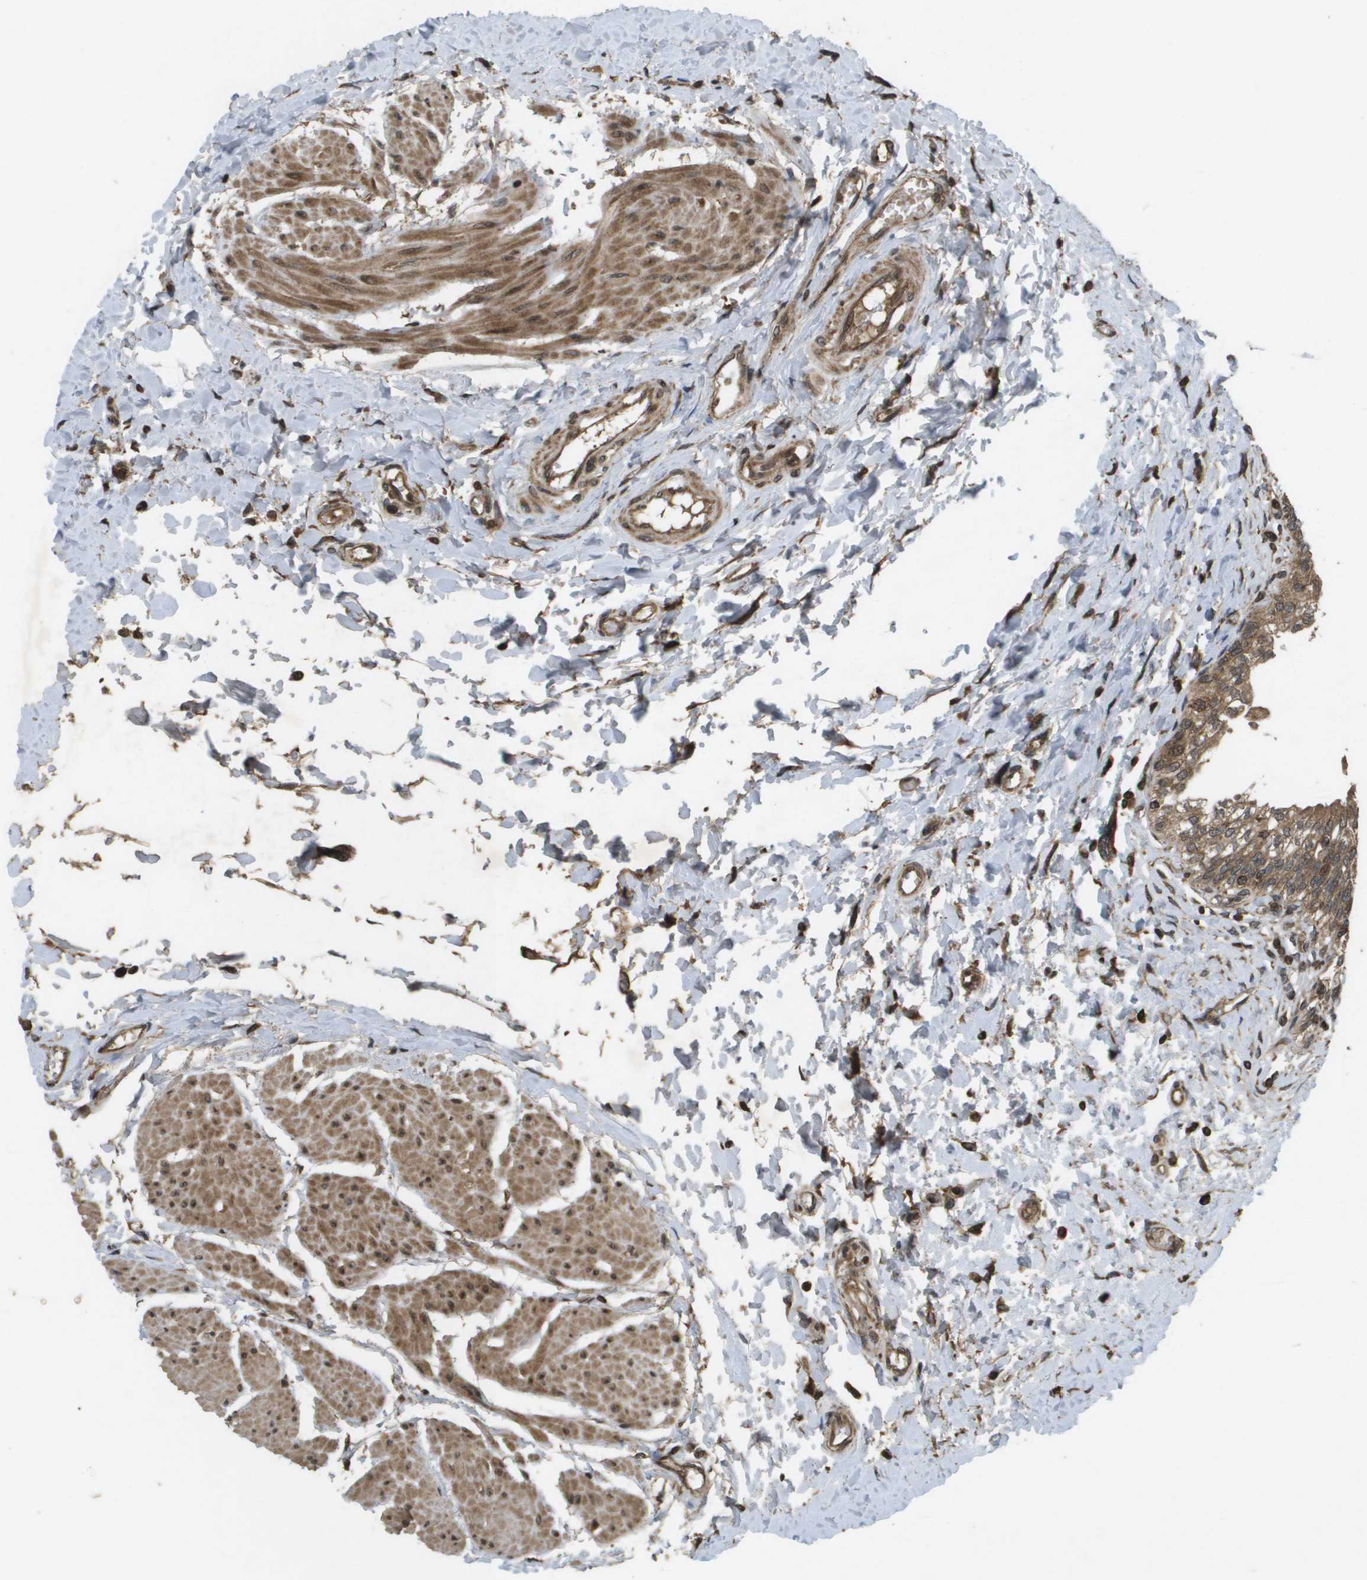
{"staining": {"intensity": "moderate", "quantity": ">75%", "location": "cytoplasmic/membranous,nuclear"}, "tissue": "urinary bladder", "cell_type": "Urothelial cells", "image_type": "normal", "snomed": [{"axis": "morphology", "description": "Normal tissue, NOS"}, {"axis": "topography", "description": "Urinary bladder"}], "caption": "A brown stain highlights moderate cytoplasmic/membranous,nuclear staining of a protein in urothelial cells of benign human urinary bladder. (Stains: DAB in brown, nuclei in blue, Microscopy: brightfield microscopy at high magnification).", "gene": "KIF11", "patient": {"sex": "male", "age": 55}}